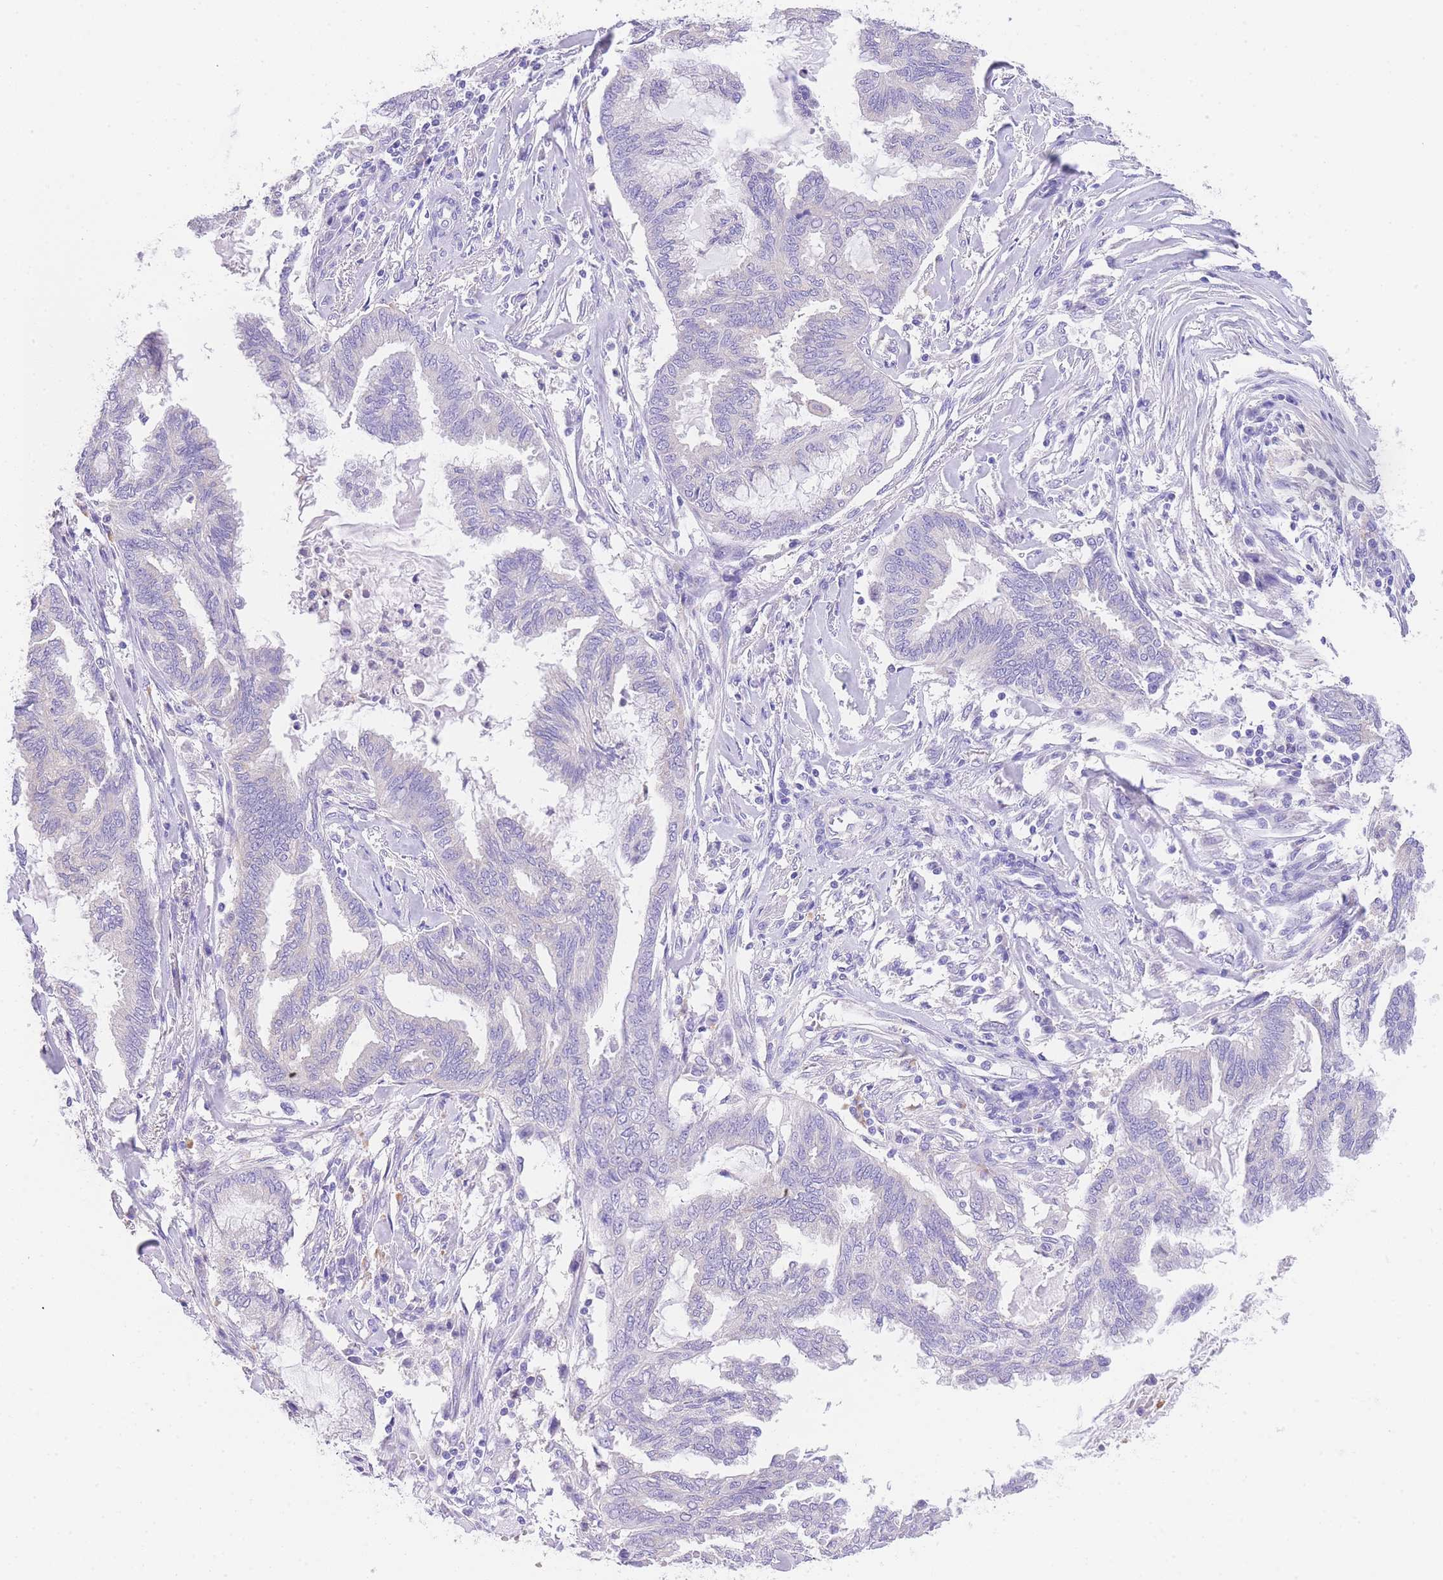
{"staining": {"intensity": "negative", "quantity": "none", "location": "none"}, "tissue": "endometrial cancer", "cell_type": "Tumor cells", "image_type": "cancer", "snomed": [{"axis": "morphology", "description": "Adenocarcinoma, NOS"}, {"axis": "topography", "description": "Endometrium"}], "caption": "Immunohistochemistry histopathology image of neoplastic tissue: human endometrial cancer (adenocarcinoma) stained with DAB (3,3'-diaminobenzidine) exhibits no significant protein expression in tumor cells.", "gene": "EPN2", "patient": {"sex": "female", "age": 86}}